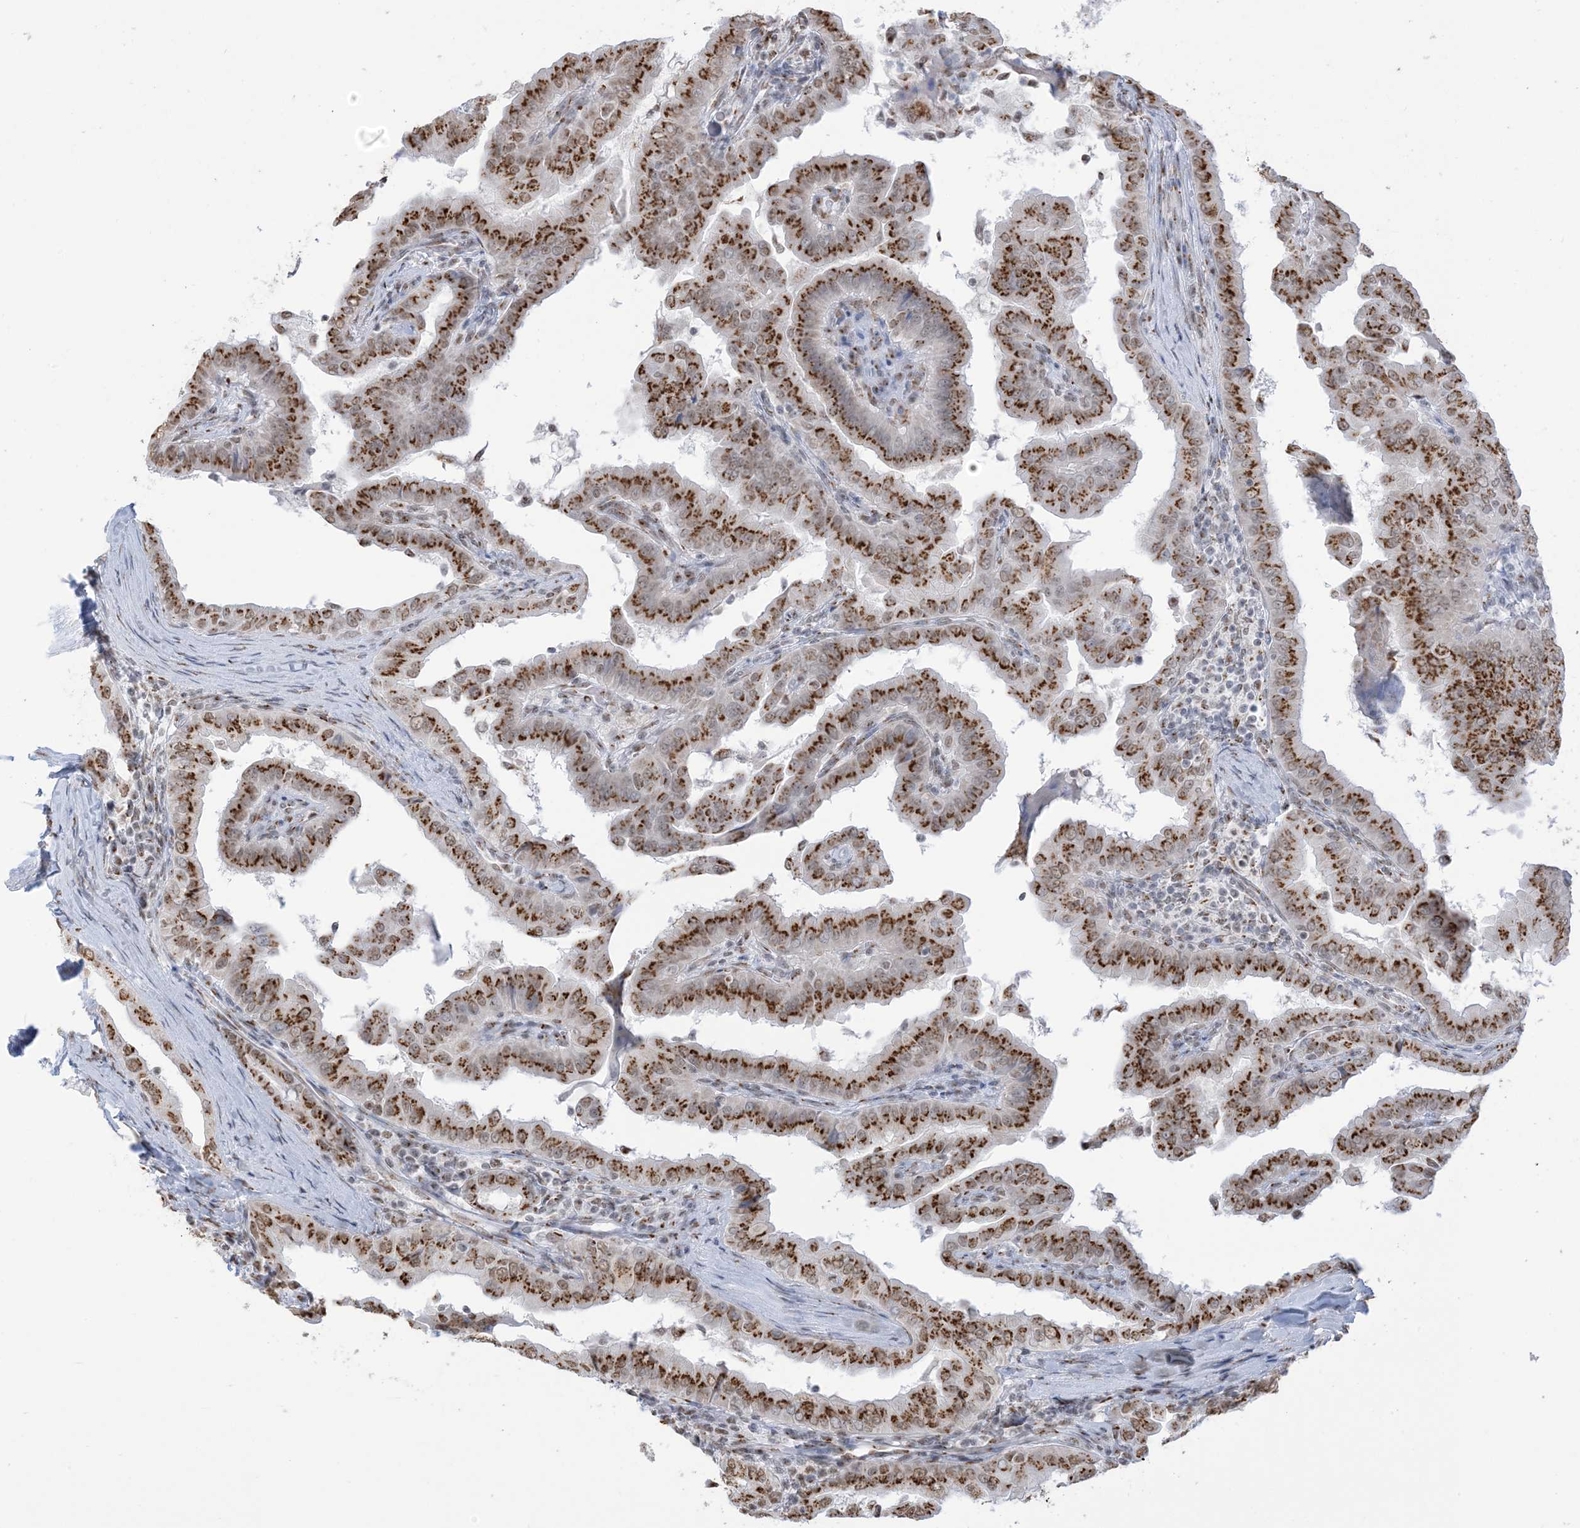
{"staining": {"intensity": "strong", "quantity": ">75%", "location": "cytoplasmic/membranous,nuclear"}, "tissue": "thyroid cancer", "cell_type": "Tumor cells", "image_type": "cancer", "snomed": [{"axis": "morphology", "description": "Papillary adenocarcinoma, NOS"}, {"axis": "topography", "description": "Thyroid gland"}], "caption": "An immunohistochemistry micrograph of neoplastic tissue is shown. Protein staining in brown labels strong cytoplasmic/membranous and nuclear positivity in thyroid cancer (papillary adenocarcinoma) within tumor cells. The protein of interest is shown in brown color, while the nuclei are stained blue.", "gene": "GPR107", "patient": {"sex": "male", "age": 33}}